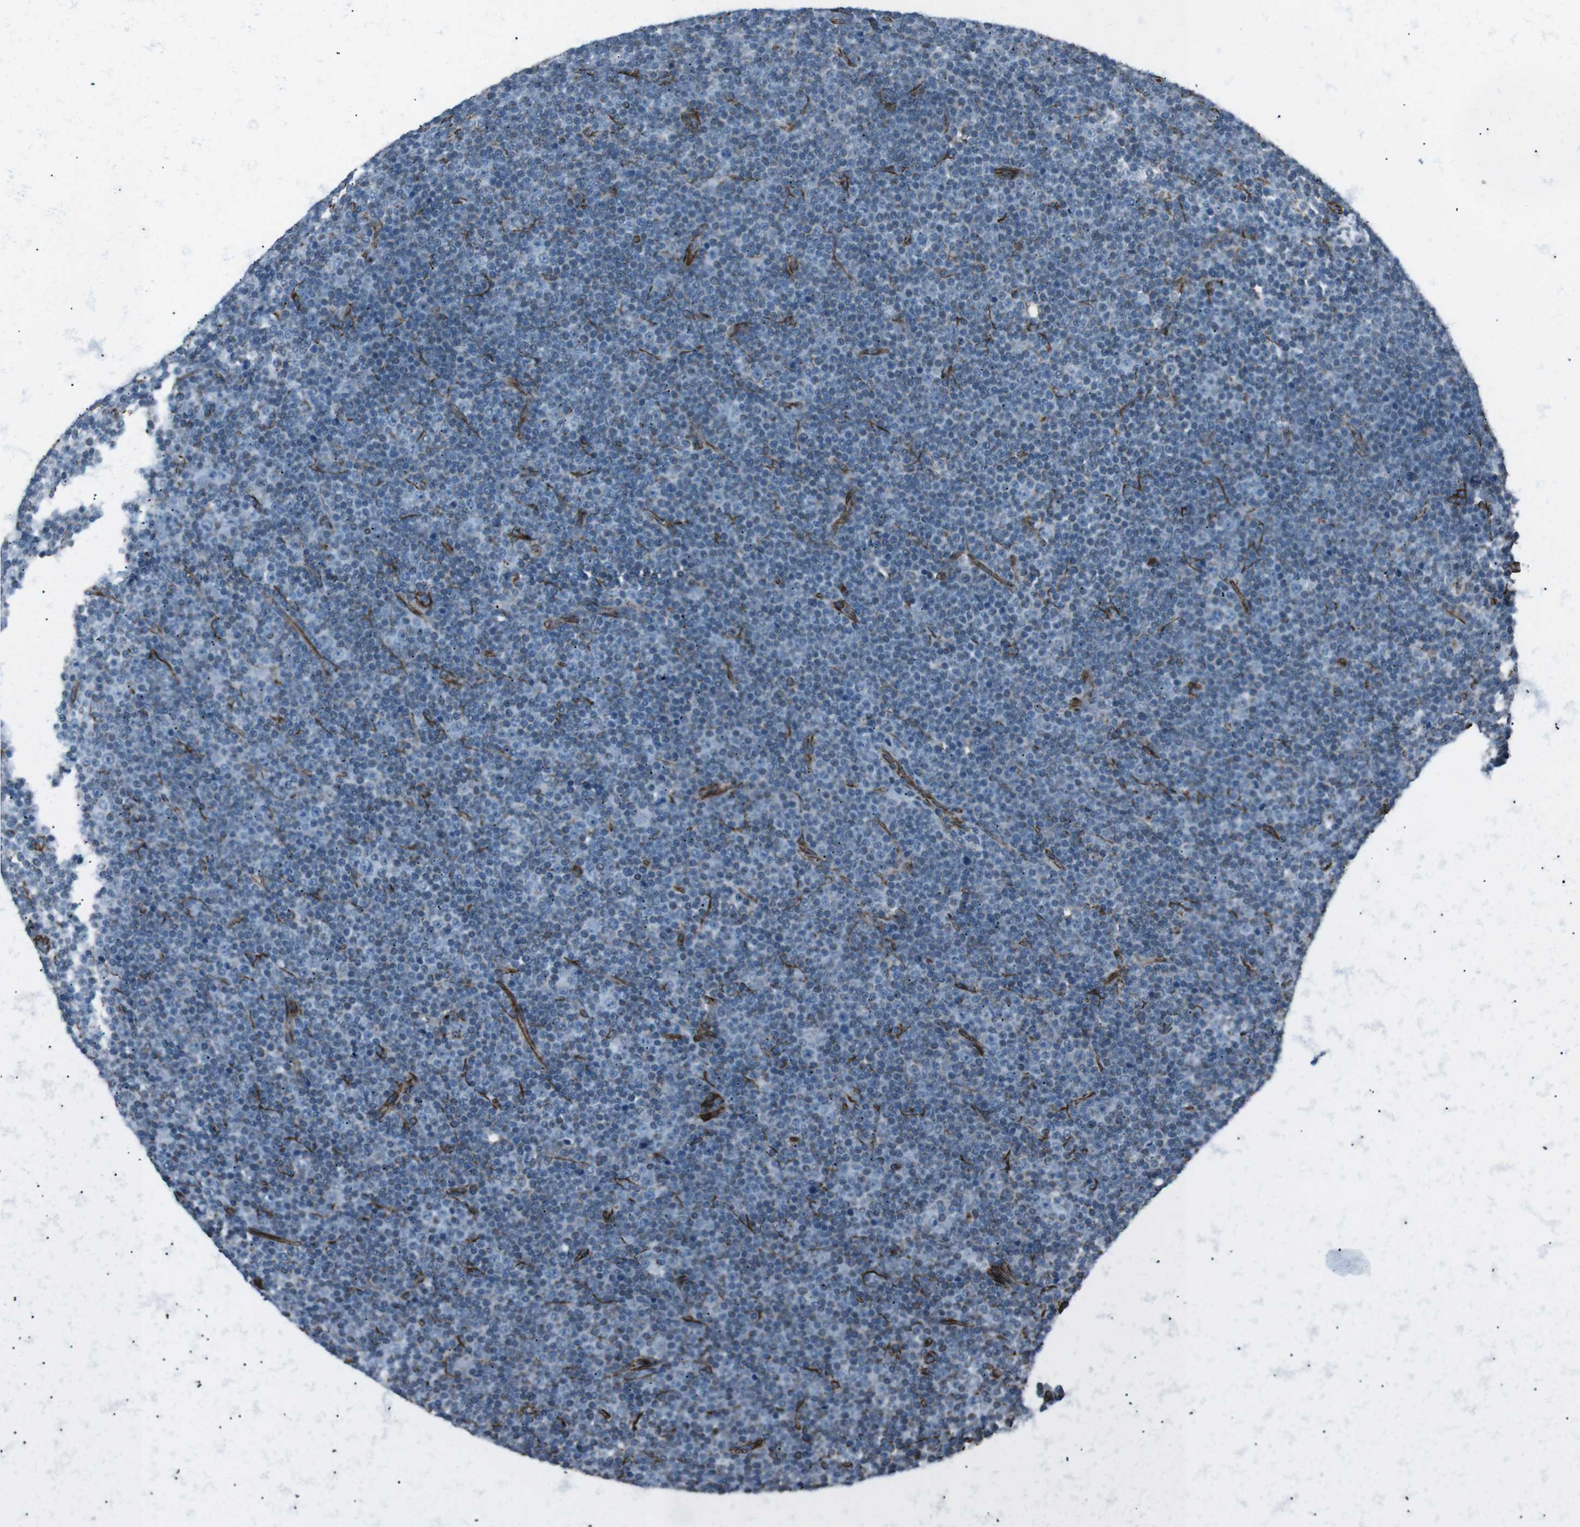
{"staining": {"intensity": "negative", "quantity": "none", "location": "none"}, "tissue": "lymphoma", "cell_type": "Tumor cells", "image_type": "cancer", "snomed": [{"axis": "morphology", "description": "Malignant lymphoma, non-Hodgkin's type, Low grade"}, {"axis": "topography", "description": "Lymph node"}], "caption": "The immunohistochemistry (IHC) photomicrograph has no significant expression in tumor cells of low-grade malignant lymphoma, non-Hodgkin's type tissue.", "gene": "ZDHHC6", "patient": {"sex": "female", "age": 67}}